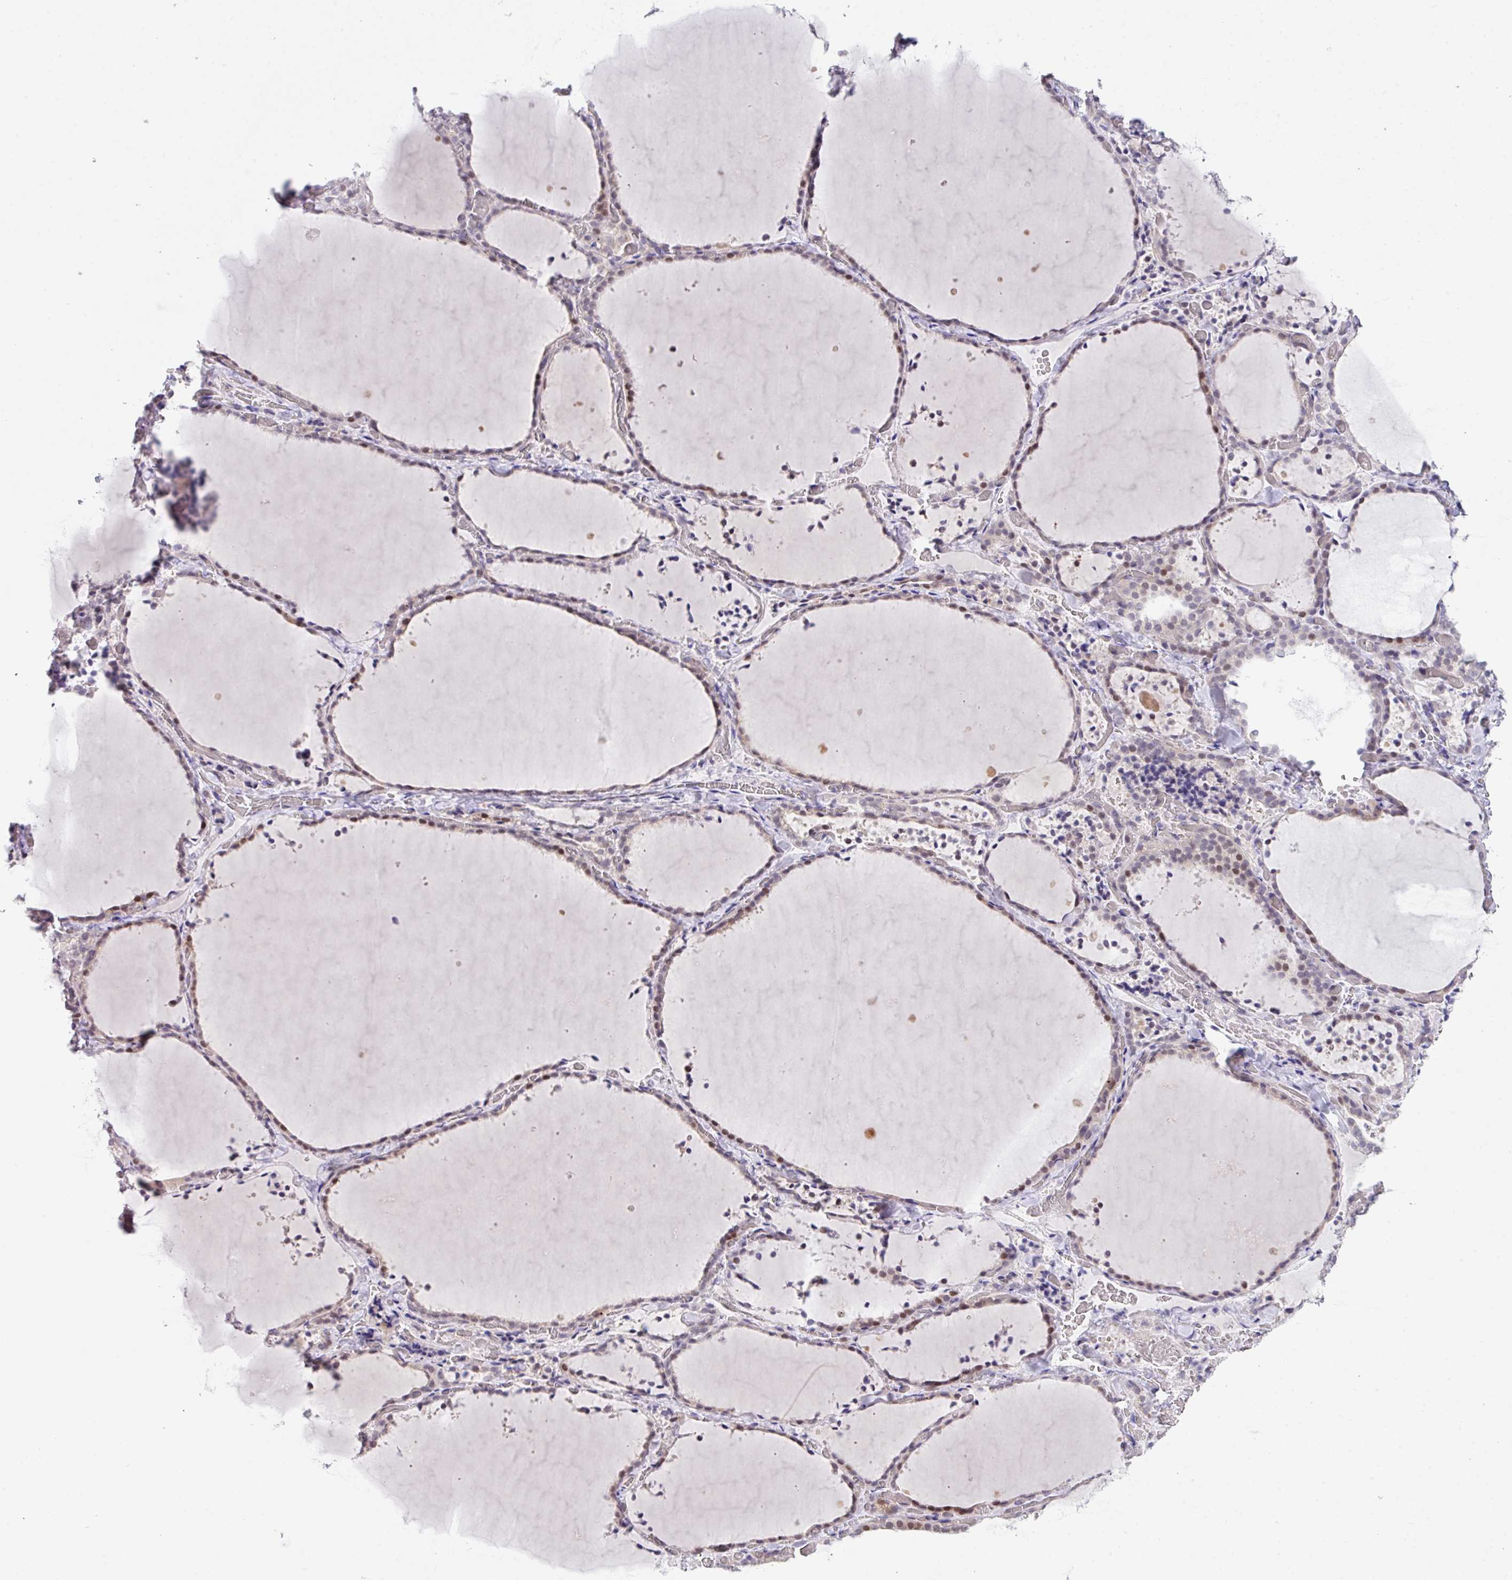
{"staining": {"intensity": "moderate", "quantity": "<25%", "location": "nuclear"}, "tissue": "thyroid gland", "cell_type": "Glandular cells", "image_type": "normal", "snomed": [{"axis": "morphology", "description": "Normal tissue, NOS"}, {"axis": "topography", "description": "Thyroid gland"}], "caption": "Approximately <25% of glandular cells in unremarkable human thyroid gland demonstrate moderate nuclear protein positivity as visualized by brown immunohistochemical staining.", "gene": "ANKRD13B", "patient": {"sex": "female", "age": 22}}